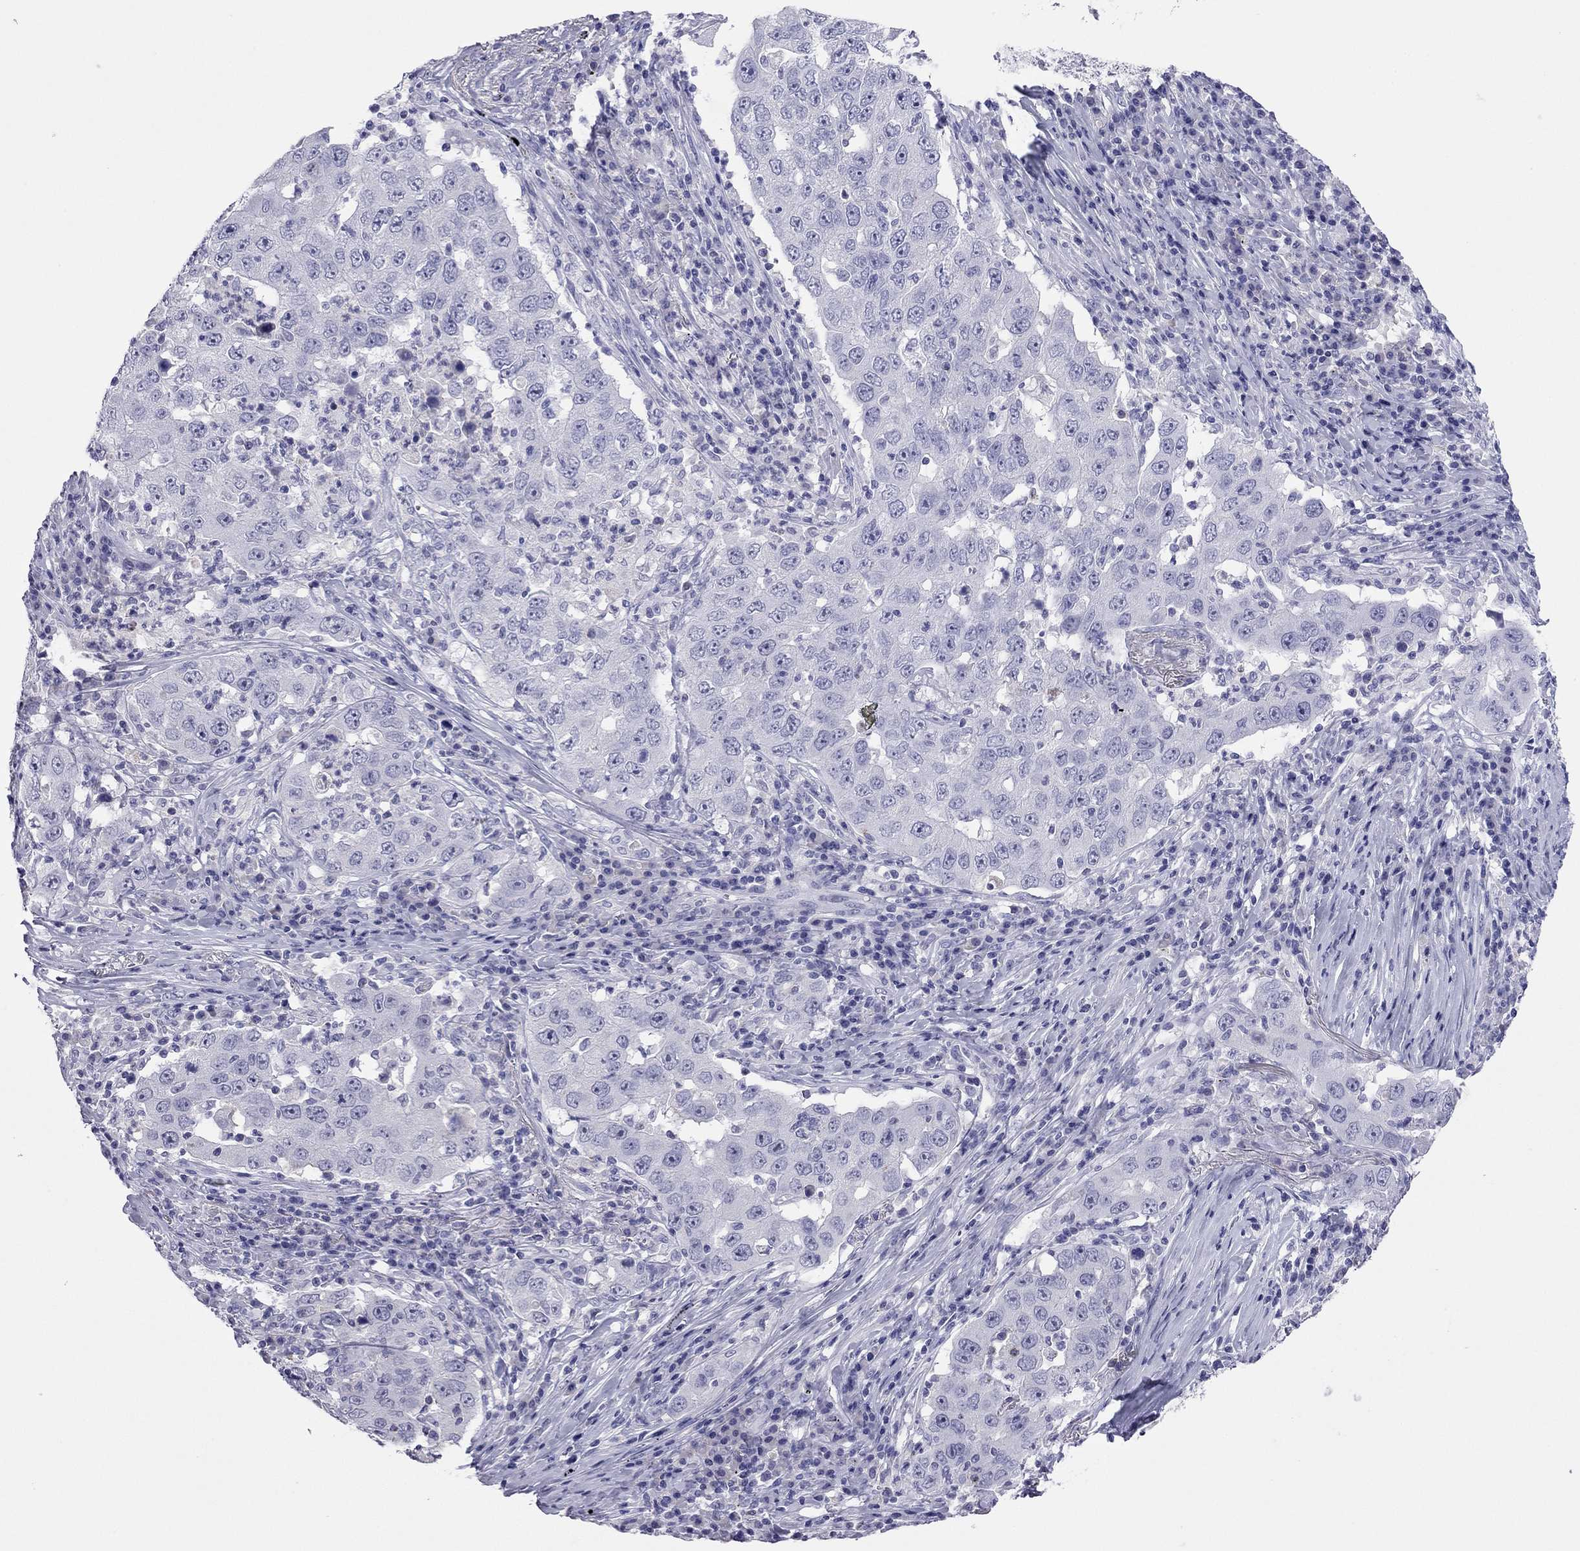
{"staining": {"intensity": "negative", "quantity": "none", "location": "none"}, "tissue": "lung cancer", "cell_type": "Tumor cells", "image_type": "cancer", "snomed": [{"axis": "morphology", "description": "Adenocarcinoma, NOS"}, {"axis": "topography", "description": "Lung"}], "caption": "Tumor cells are negative for protein expression in human adenocarcinoma (lung).", "gene": "ODF4", "patient": {"sex": "male", "age": 73}}